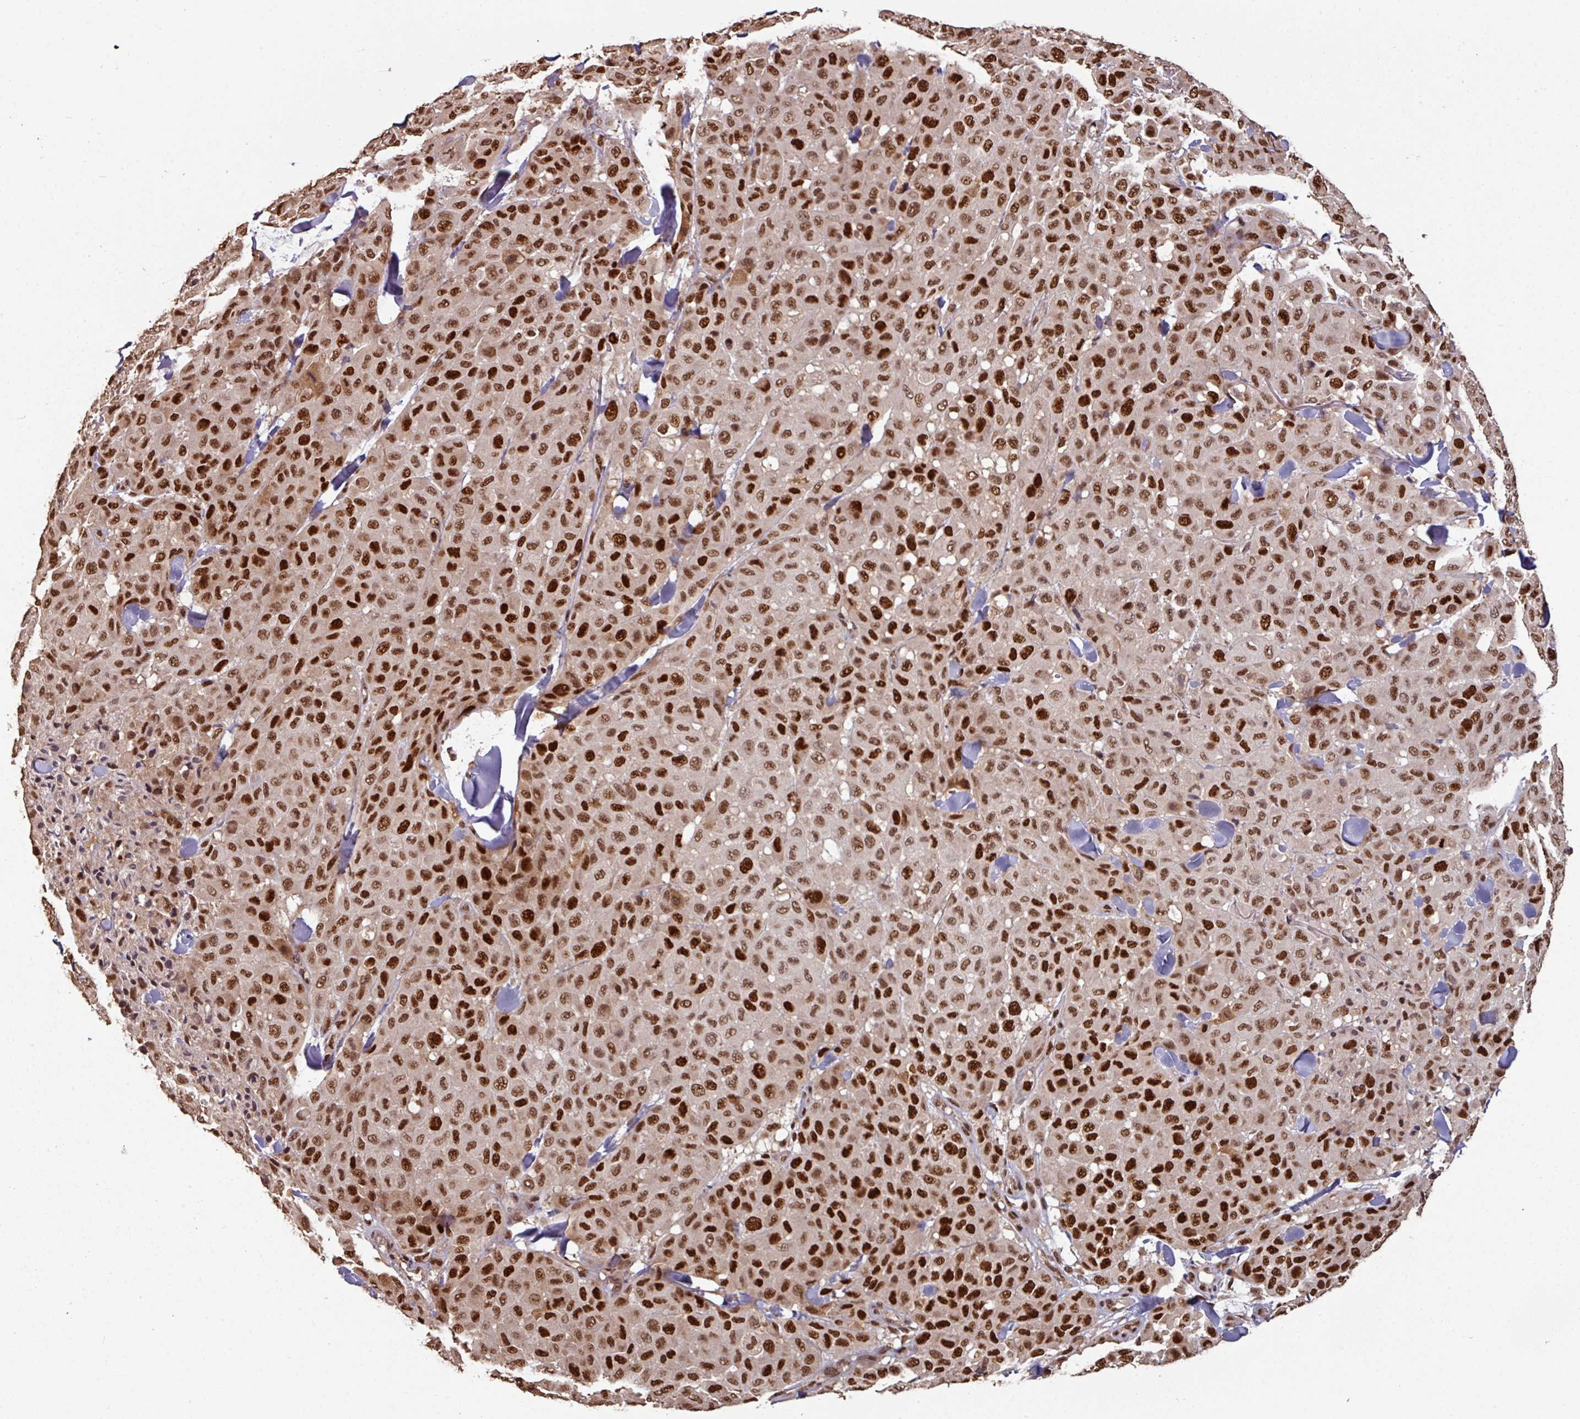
{"staining": {"intensity": "strong", "quantity": ">75%", "location": "nuclear"}, "tissue": "melanoma", "cell_type": "Tumor cells", "image_type": "cancer", "snomed": [{"axis": "morphology", "description": "Malignant melanoma, Metastatic site"}, {"axis": "topography", "description": "Skin"}], "caption": "Immunohistochemistry (DAB) staining of melanoma shows strong nuclear protein positivity in about >75% of tumor cells.", "gene": "POLD1", "patient": {"sex": "female", "age": 81}}